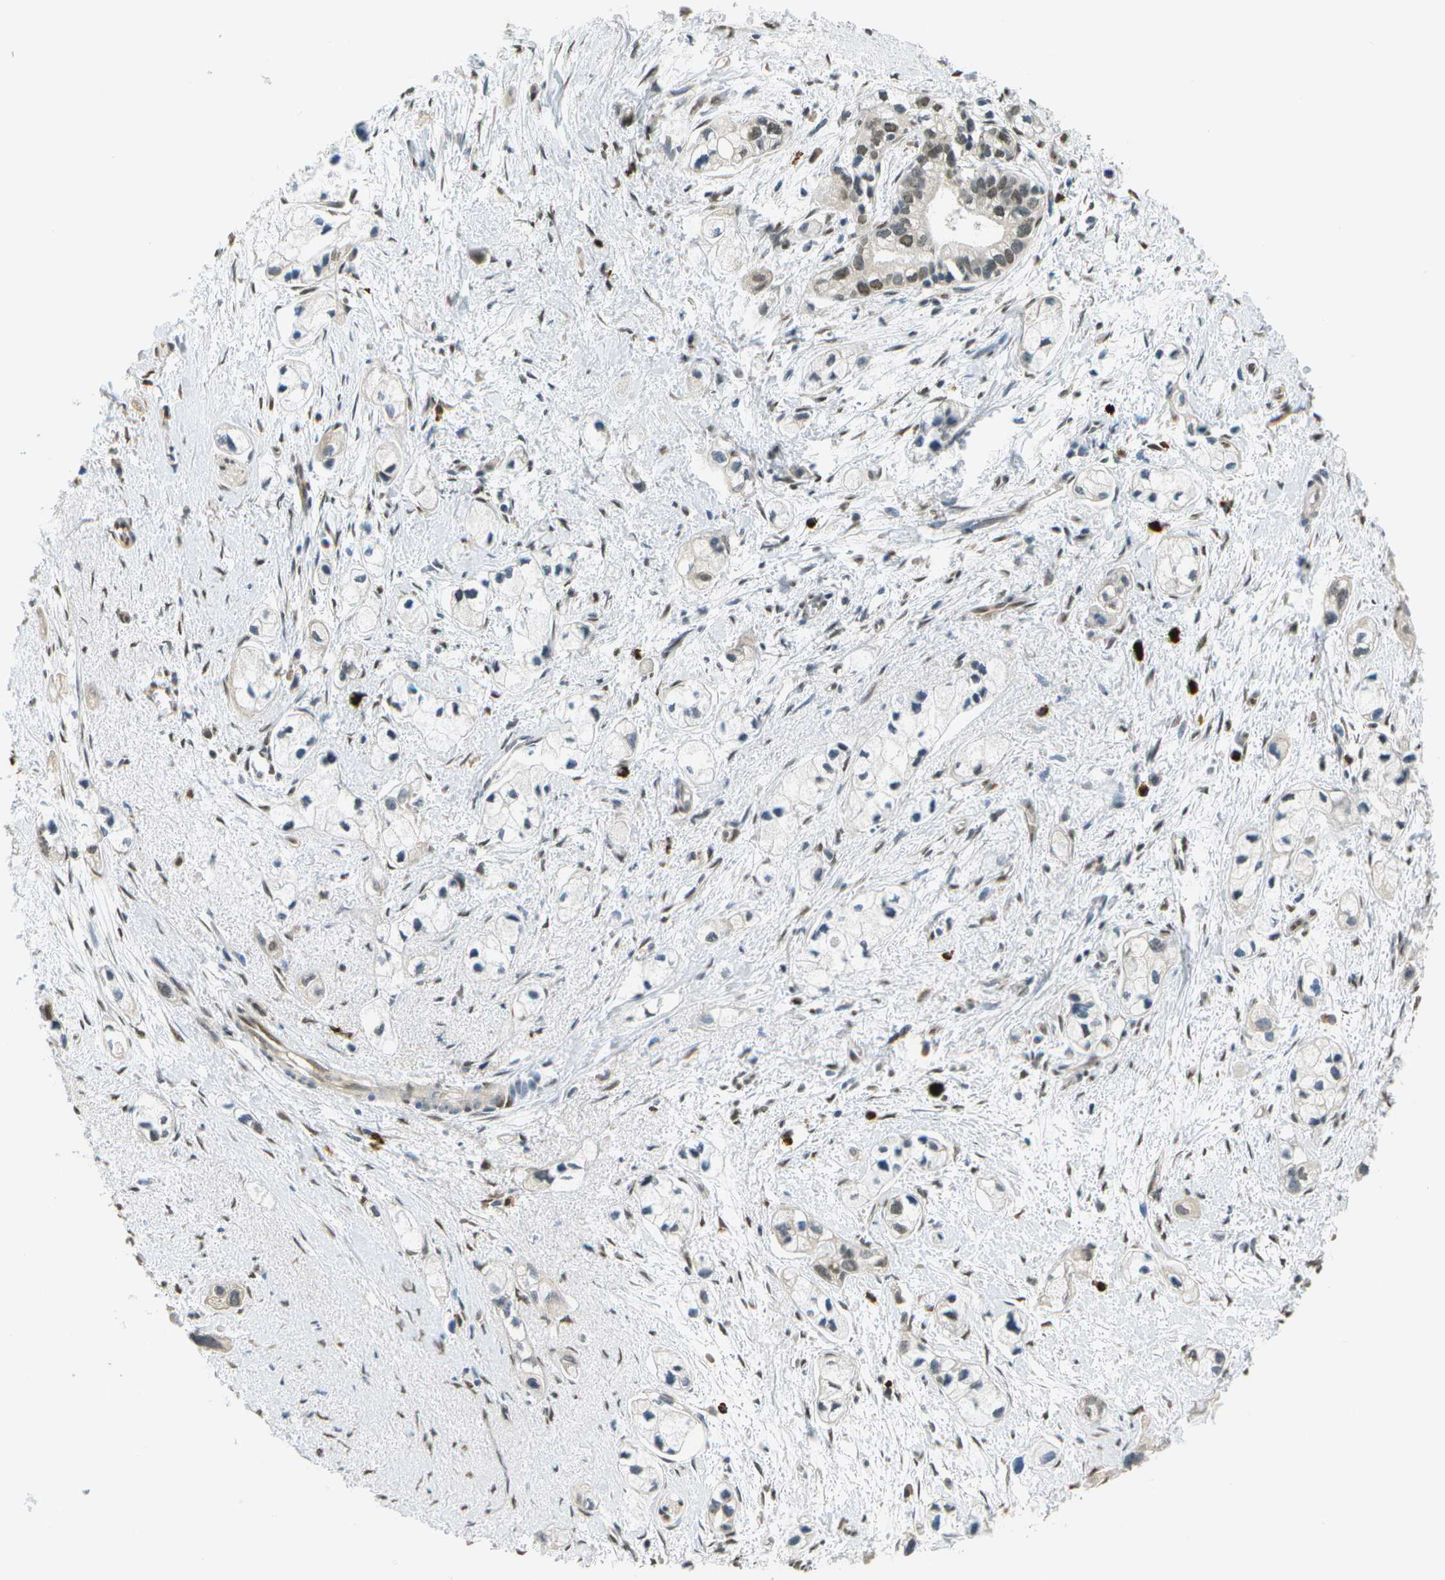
{"staining": {"intensity": "moderate", "quantity": ">75%", "location": "nuclear"}, "tissue": "pancreatic cancer", "cell_type": "Tumor cells", "image_type": "cancer", "snomed": [{"axis": "morphology", "description": "Adenocarcinoma, NOS"}, {"axis": "topography", "description": "Pancreas"}], "caption": "The image demonstrates staining of pancreatic cancer (adenocarcinoma), revealing moderate nuclear protein positivity (brown color) within tumor cells. (brown staining indicates protein expression, while blue staining denotes nuclei).", "gene": "ABL2", "patient": {"sex": "male", "age": 74}}